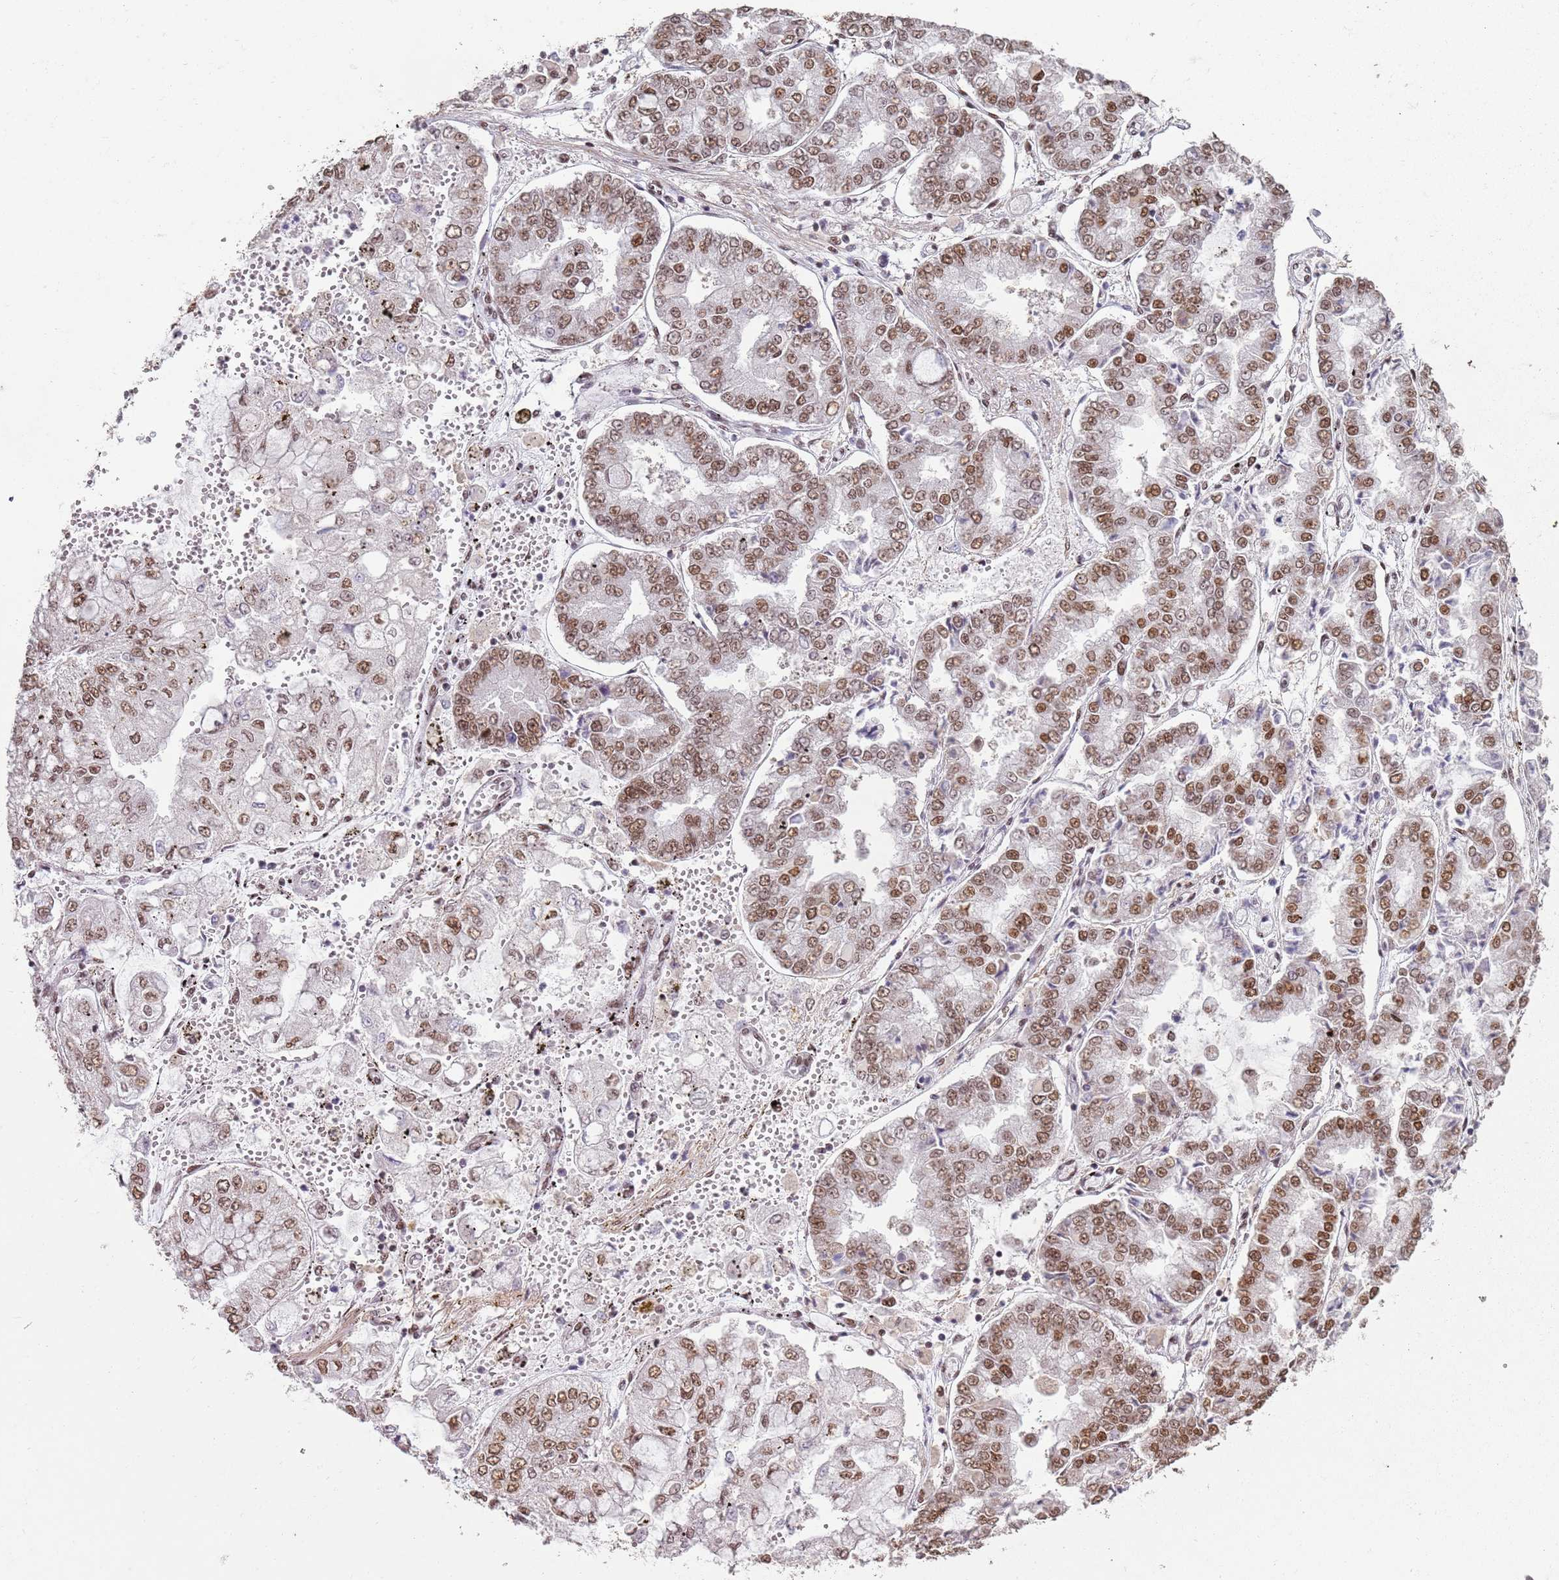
{"staining": {"intensity": "moderate", "quantity": ">75%", "location": "nuclear"}, "tissue": "stomach cancer", "cell_type": "Tumor cells", "image_type": "cancer", "snomed": [{"axis": "morphology", "description": "Adenocarcinoma, NOS"}, {"axis": "topography", "description": "Stomach"}], "caption": "This is a micrograph of immunohistochemistry (IHC) staining of adenocarcinoma (stomach), which shows moderate staining in the nuclear of tumor cells.", "gene": "ARL14EP", "patient": {"sex": "male", "age": 76}}